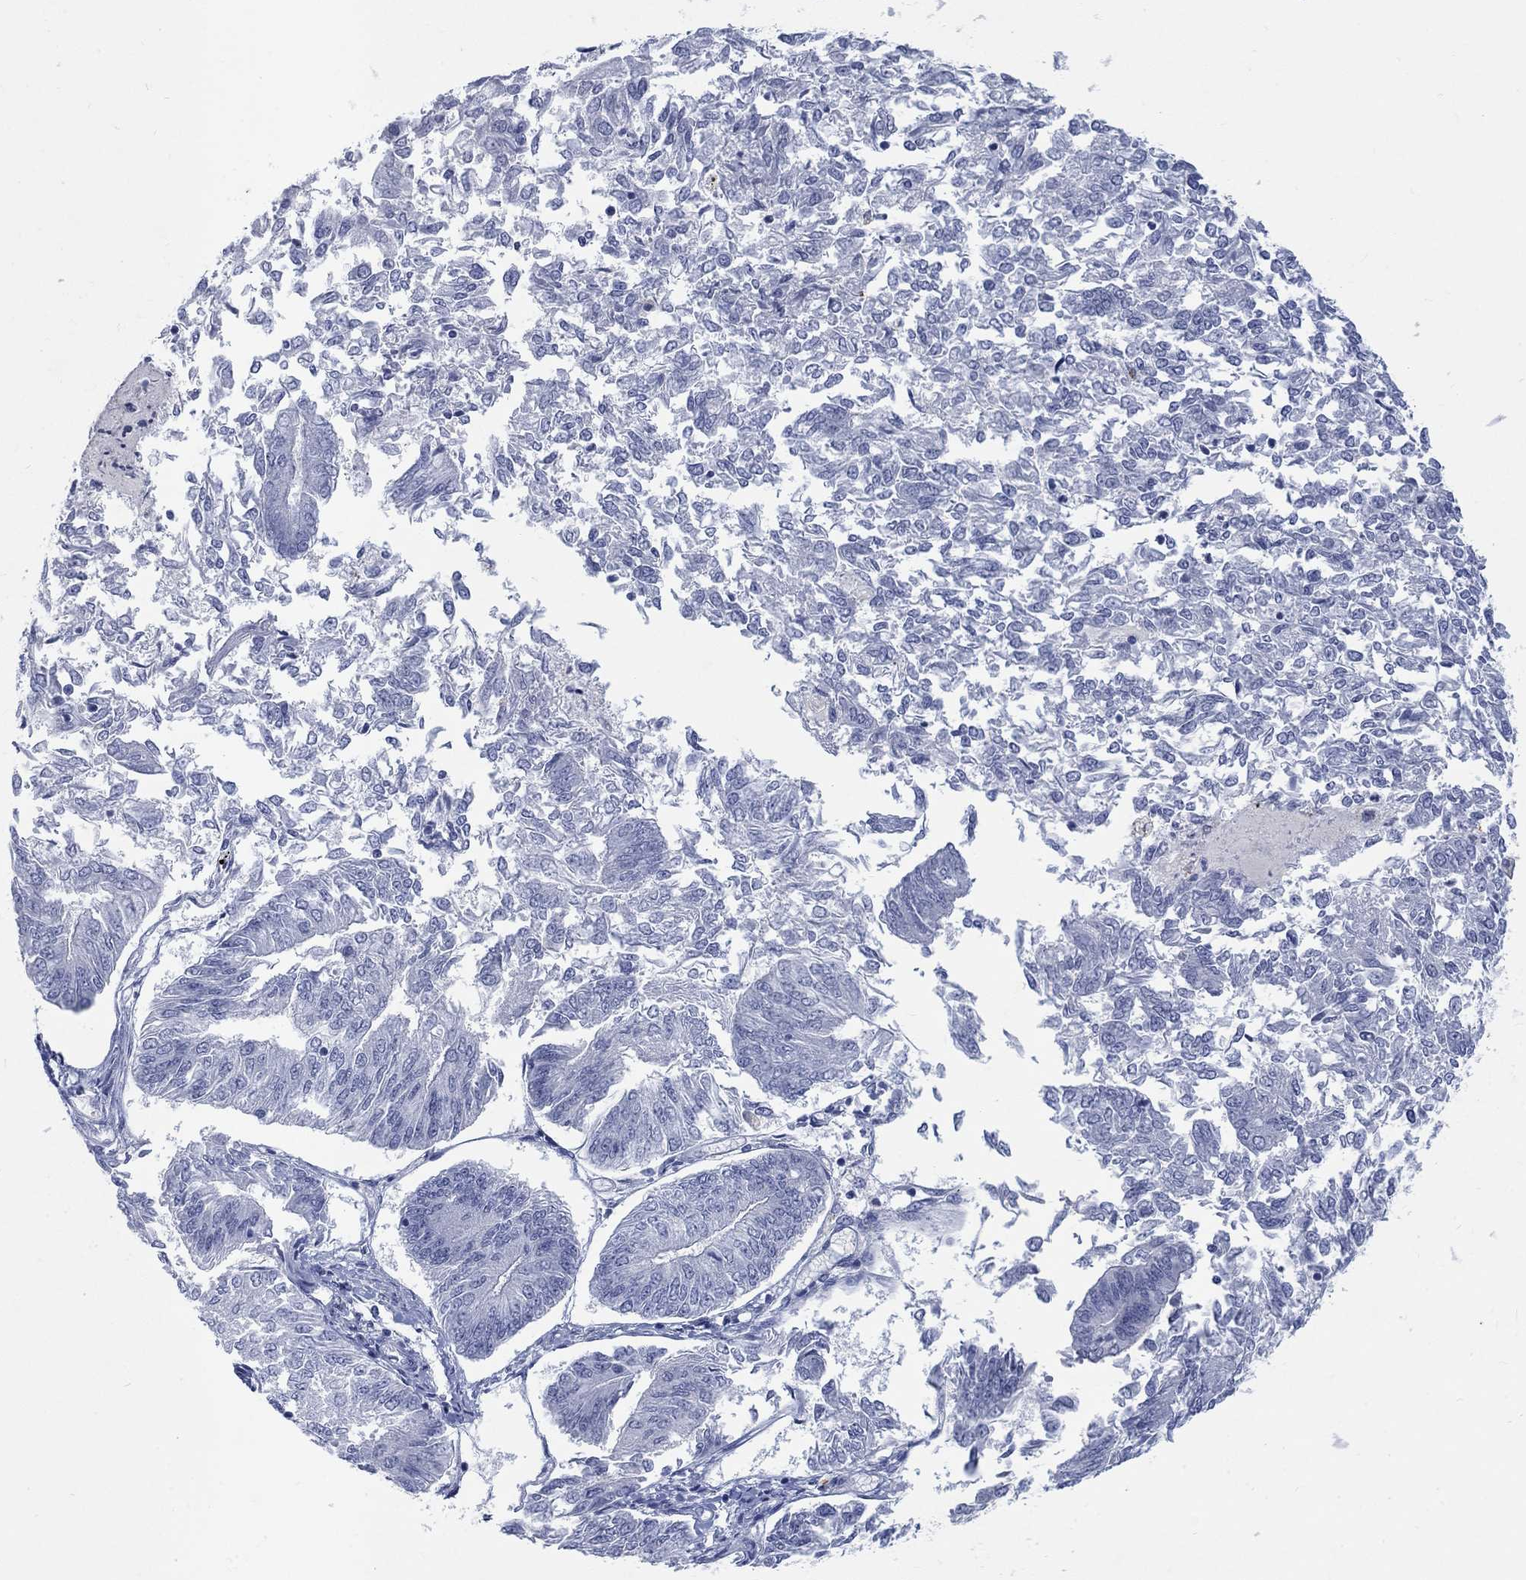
{"staining": {"intensity": "negative", "quantity": "none", "location": "none"}, "tissue": "endometrial cancer", "cell_type": "Tumor cells", "image_type": "cancer", "snomed": [{"axis": "morphology", "description": "Adenocarcinoma, NOS"}, {"axis": "topography", "description": "Endometrium"}], "caption": "This micrograph is of endometrial cancer stained with IHC to label a protein in brown with the nuclei are counter-stained blue. There is no staining in tumor cells.", "gene": "RFTN2", "patient": {"sex": "female", "age": 58}}